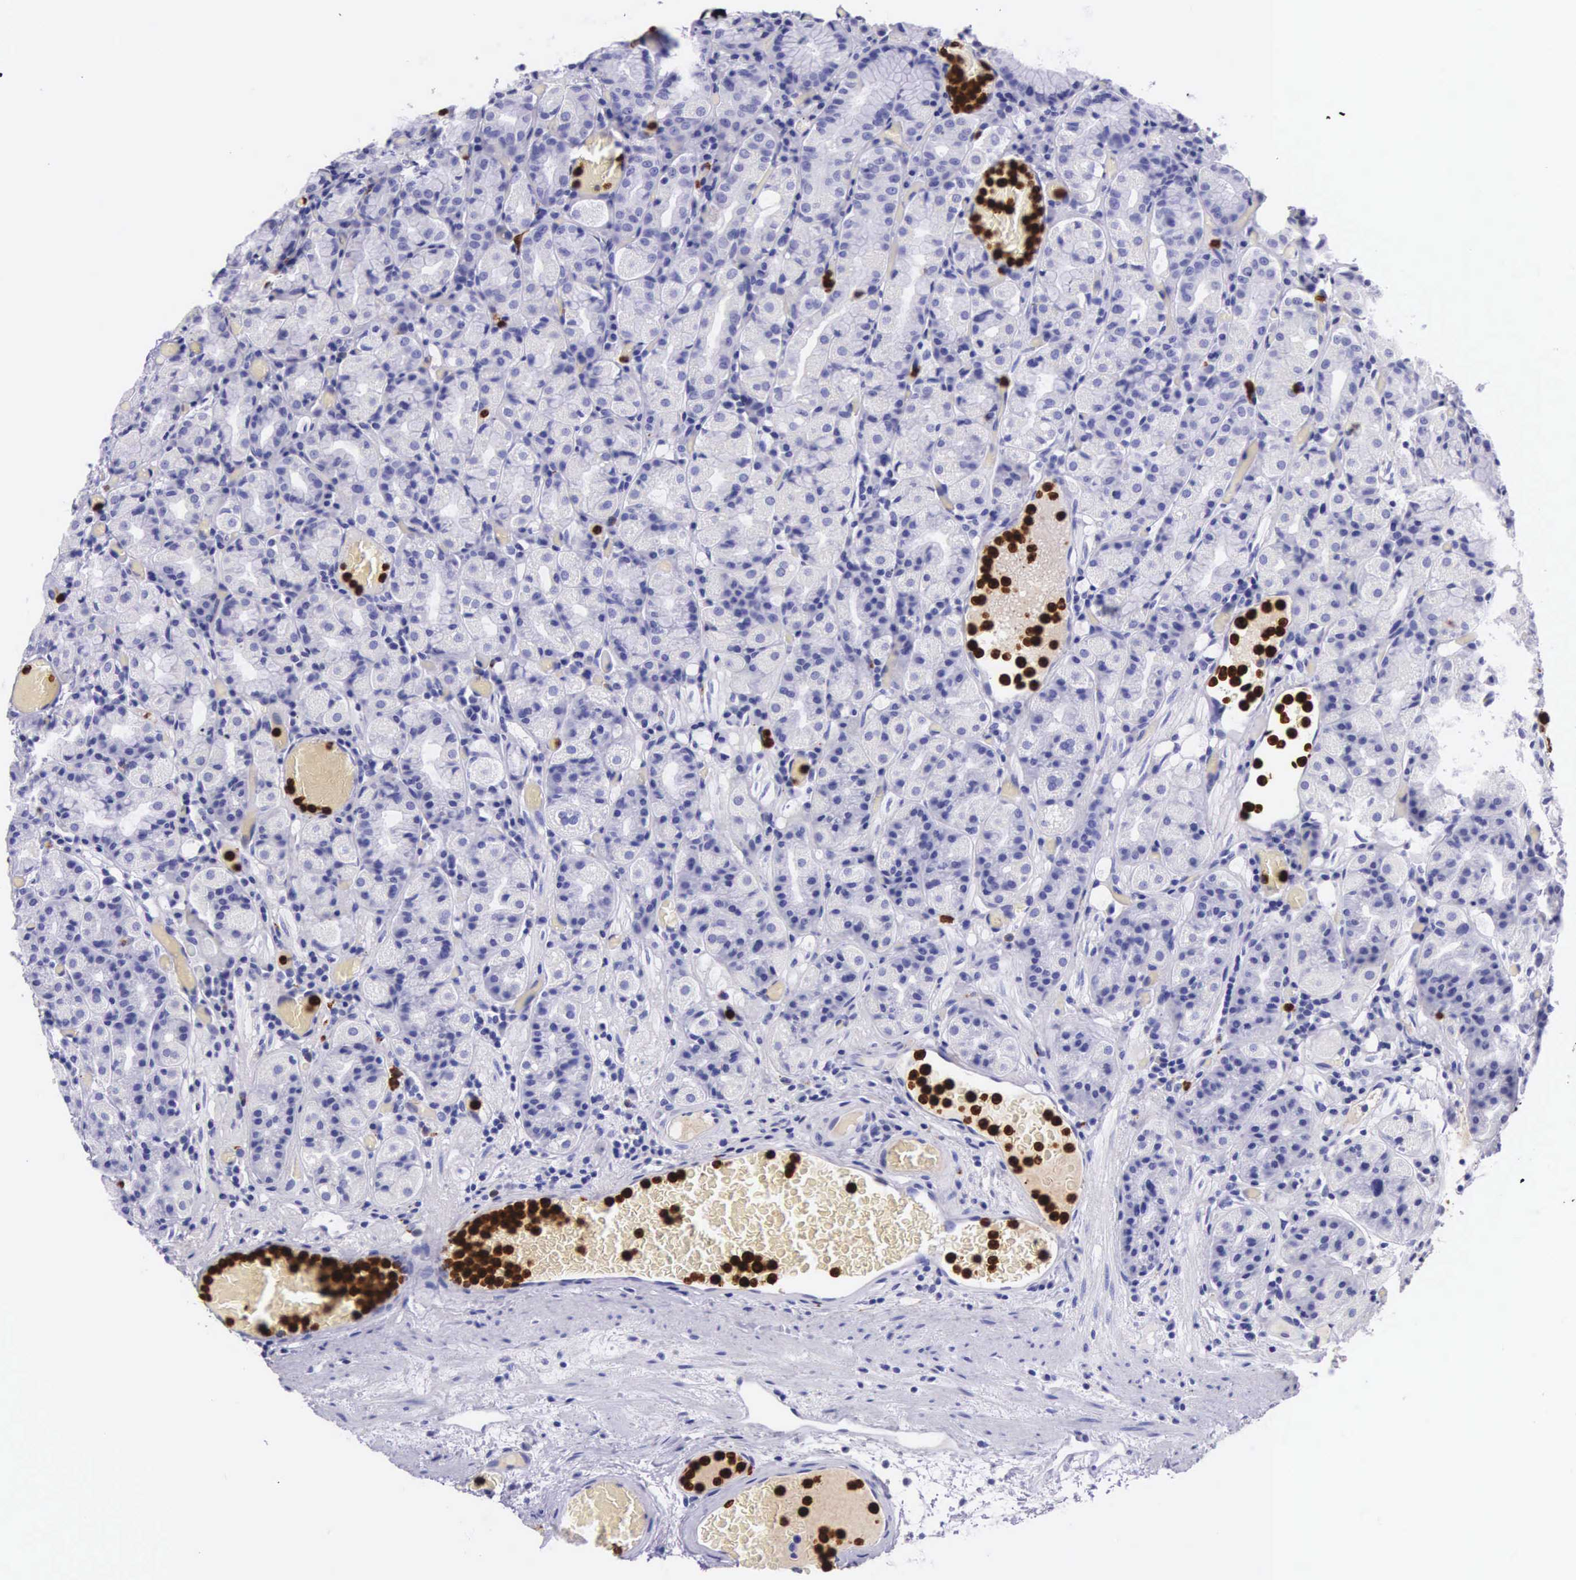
{"staining": {"intensity": "negative", "quantity": "none", "location": "none"}, "tissue": "stomach", "cell_type": "Glandular cells", "image_type": "normal", "snomed": [{"axis": "morphology", "description": "Normal tissue, NOS"}, {"axis": "topography", "description": "Stomach, lower"}], "caption": "This is an immunohistochemistry (IHC) histopathology image of benign stomach. There is no positivity in glandular cells.", "gene": "FCN1", "patient": {"sex": "male", "age": 58}}